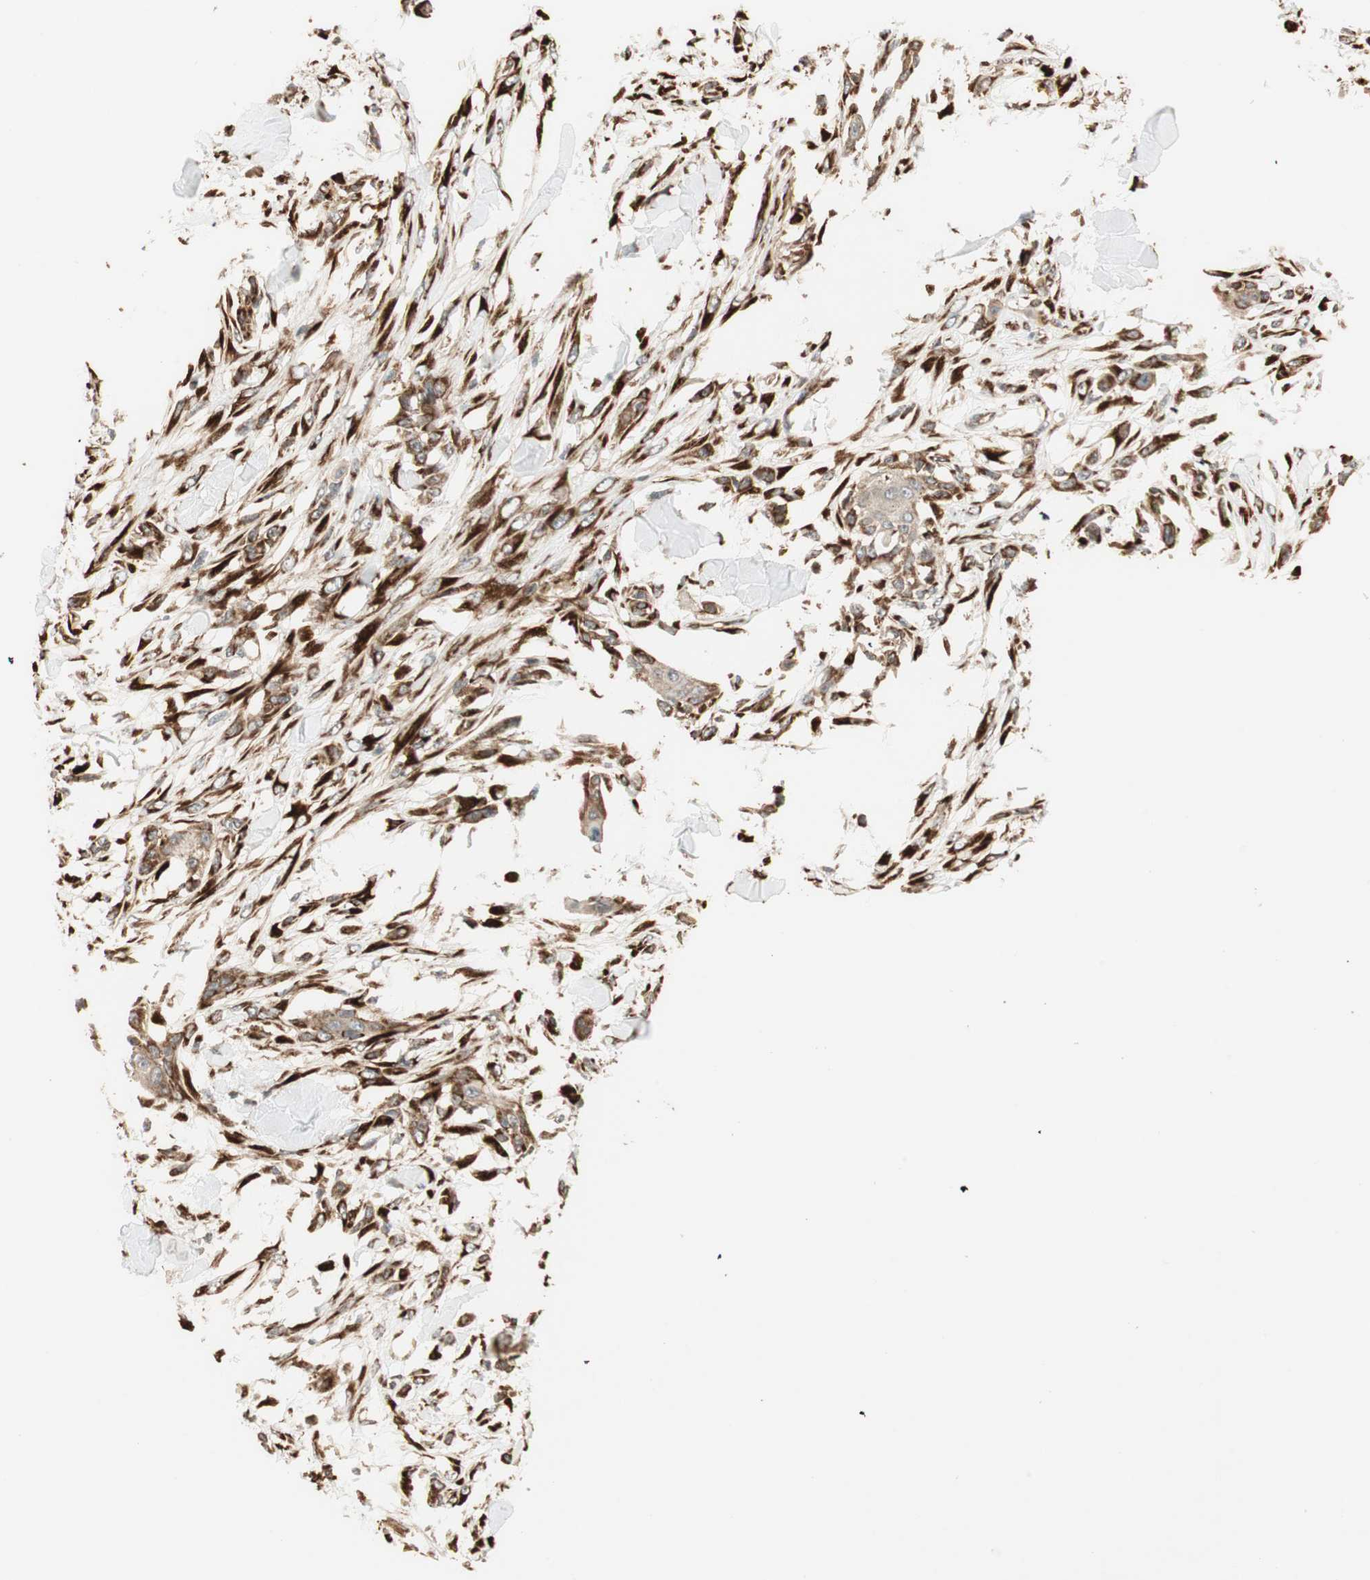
{"staining": {"intensity": "moderate", "quantity": ">75%", "location": "cytoplasmic/membranous"}, "tissue": "skin cancer", "cell_type": "Tumor cells", "image_type": "cancer", "snomed": [{"axis": "morphology", "description": "Squamous cell carcinoma, NOS"}, {"axis": "topography", "description": "Skin"}], "caption": "About >75% of tumor cells in skin cancer demonstrate moderate cytoplasmic/membranous protein positivity as visualized by brown immunohistochemical staining.", "gene": "P4HA1", "patient": {"sex": "female", "age": 59}}